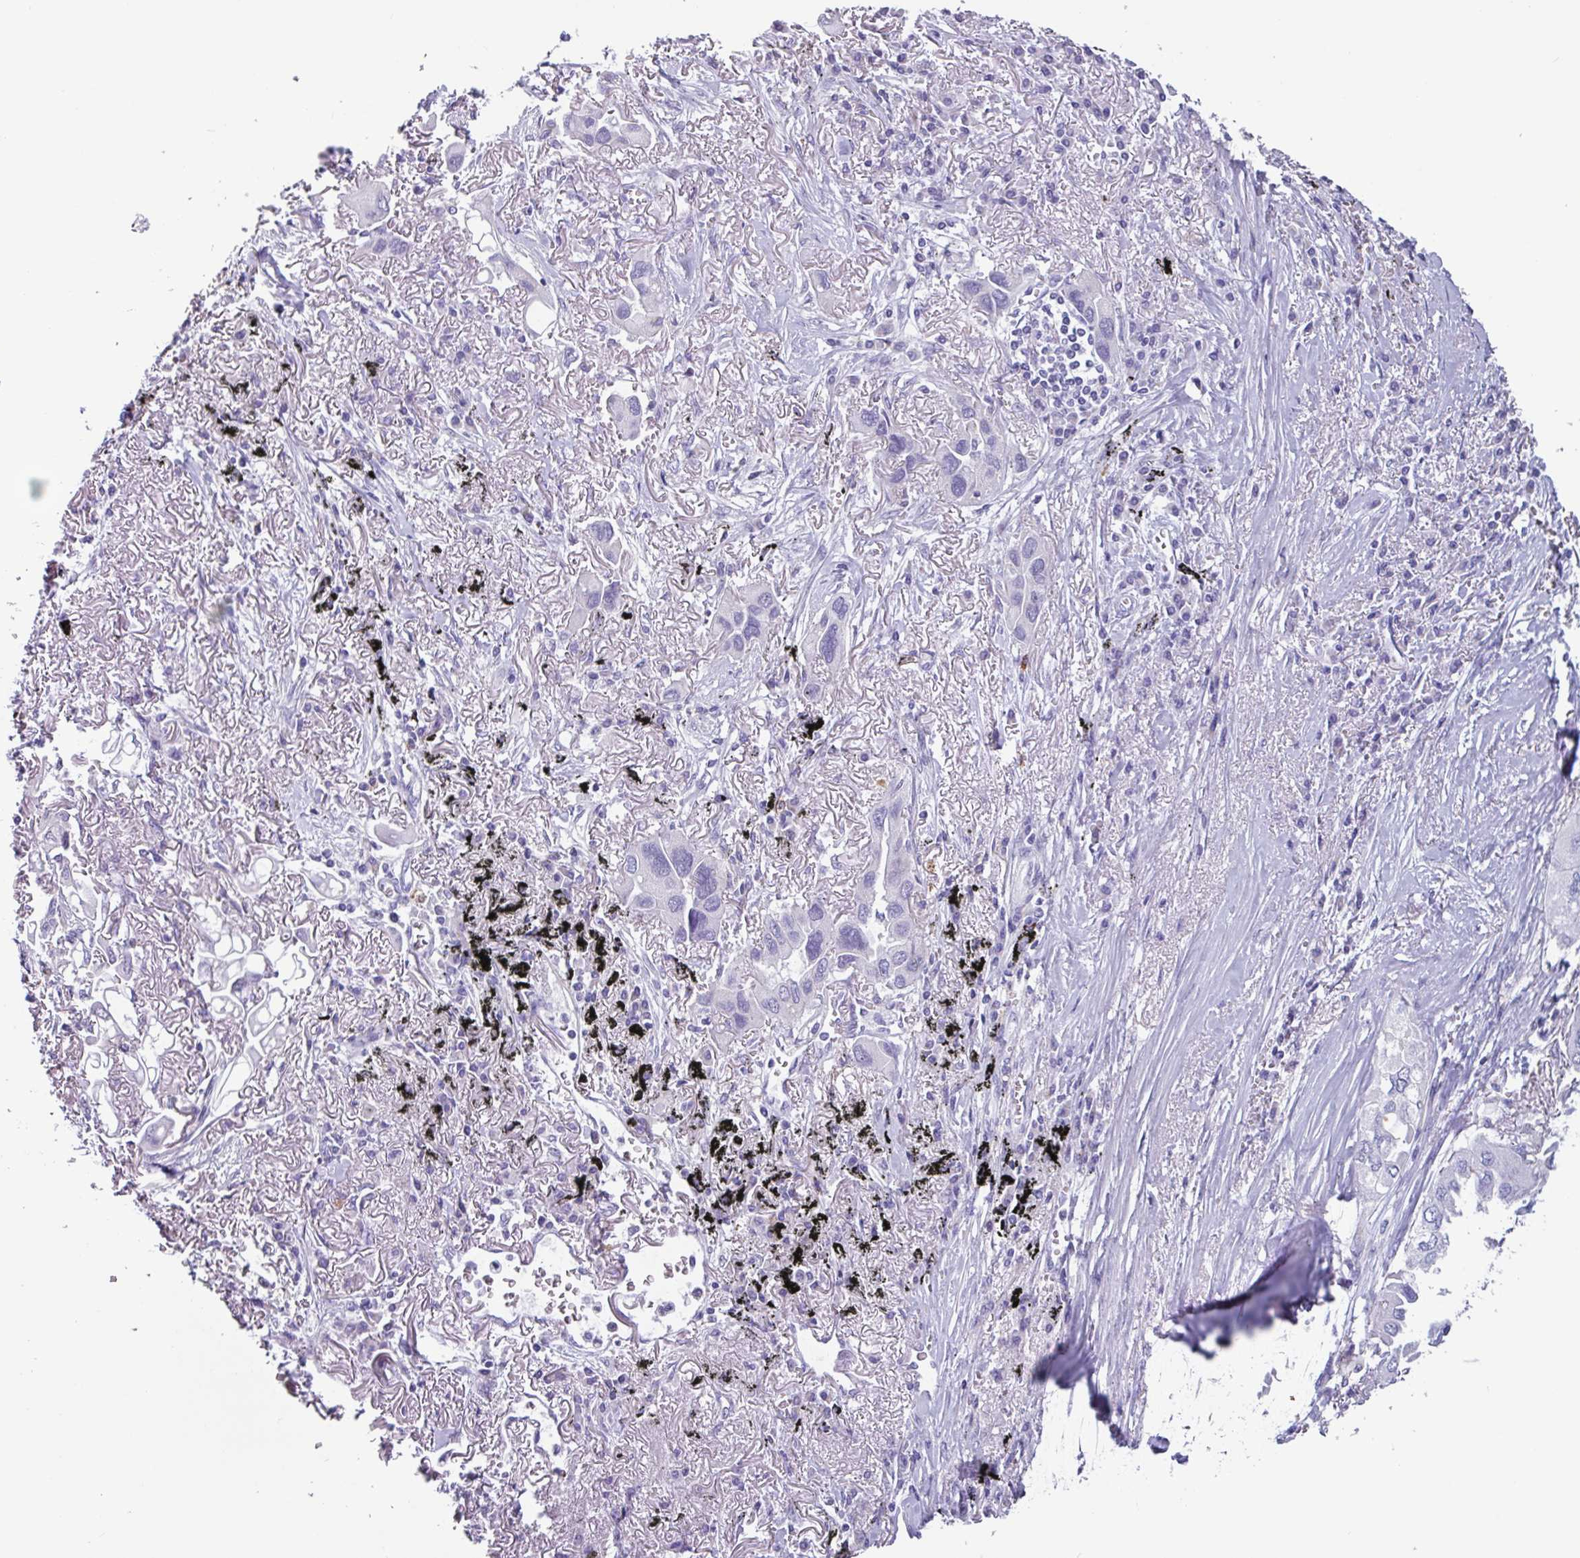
{"staining": {"intensity": "negative", "quantity": "none", "location": "none"}, "tissue": "lung cancer", "cell_type": "Tumor cells", "image_type": "cancer", "snomed": [{"axis": "morphology", "description": "Adenocarcinoma, NOS"}, {"axis": "topography", "description": "Lung"}], "caption": "A micrograph of human lung cancer is negative for staining in tumor cells.", "gene": "ADGRE1", "patient": {"sex": "female", "age": 76}}